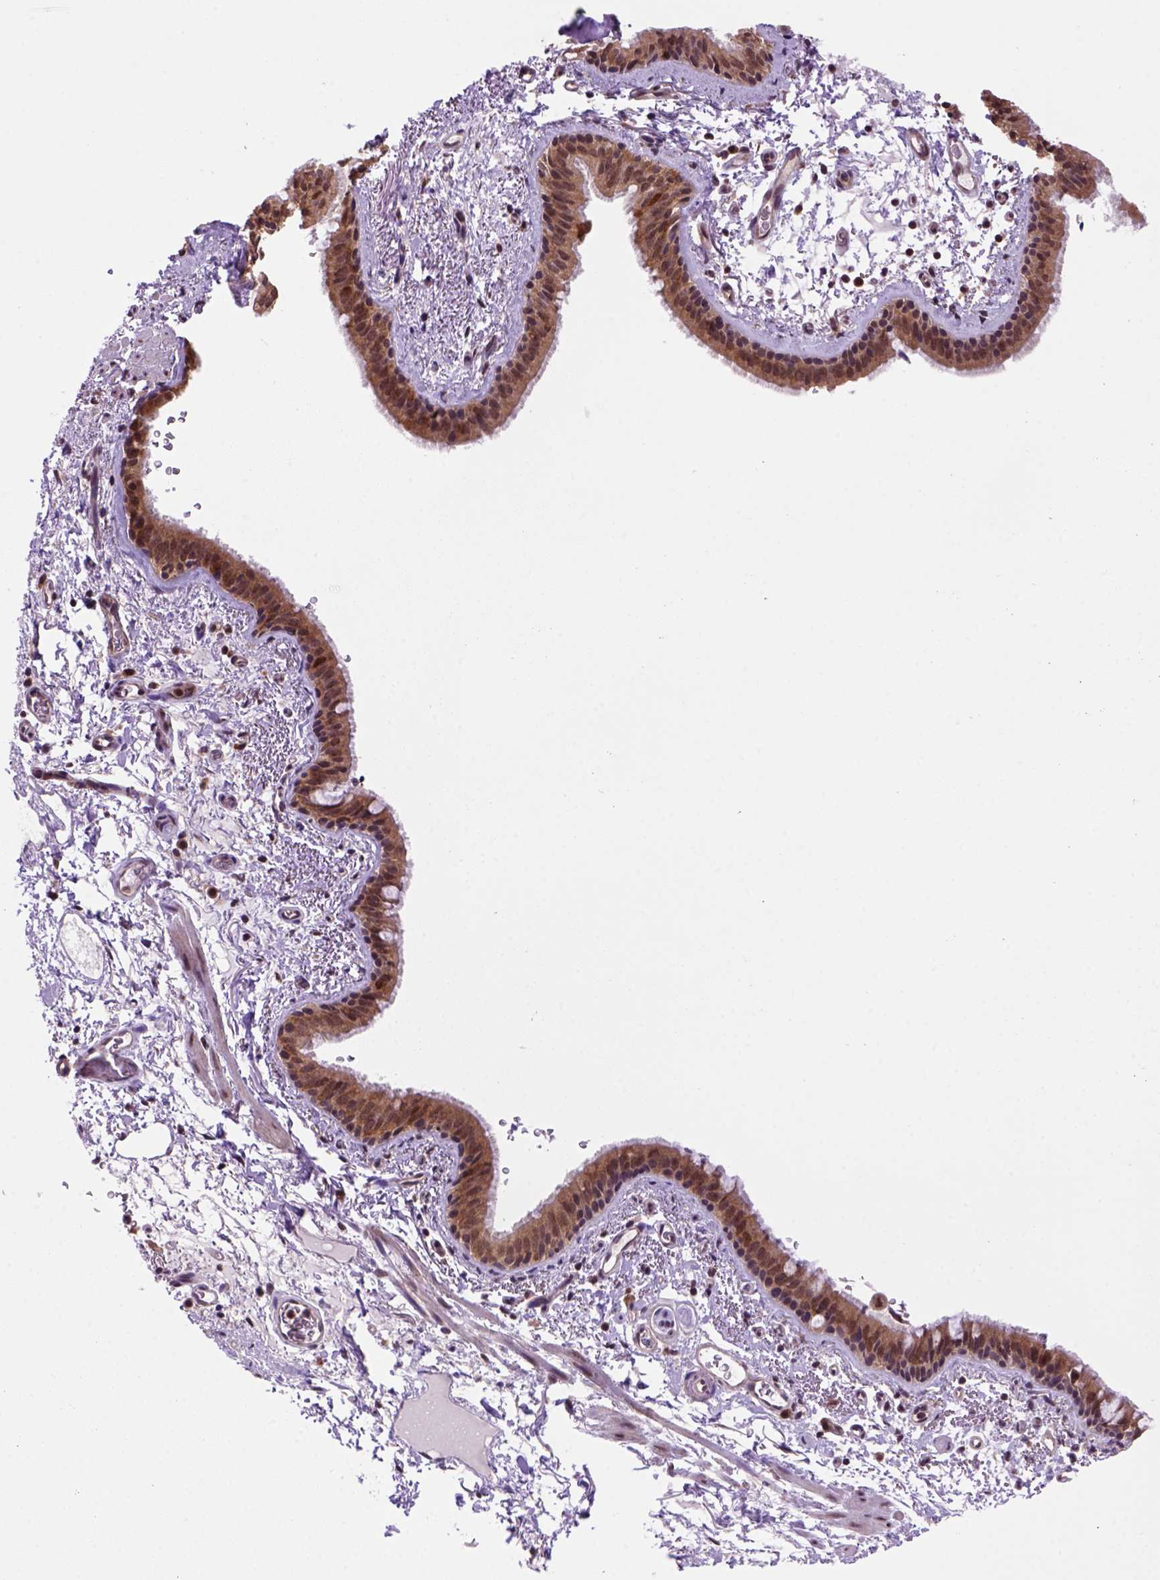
{"staining": {"intensity": "moderate", "quantity": ">75%", "location": "cytoplasmic/membranous,nuclear"}, "tissue": "bronchus", "cell_type": "Respiratory epithelial cells", "image_type": "normal", "snomed": [{"axis": "morphology", "description": "Normal tissue, NOS"}, {"axis": "topography", "description": "Bronchus"}], "caption": "Protein expression analysis of unremarkable bronchus exhibits moderate cytoplasmic/membranous,nuclear staining in approximately >75% of respiratory epithelial cells.", "gene": "PSMC2", "patient": {"sex": "female", "age": 61}}